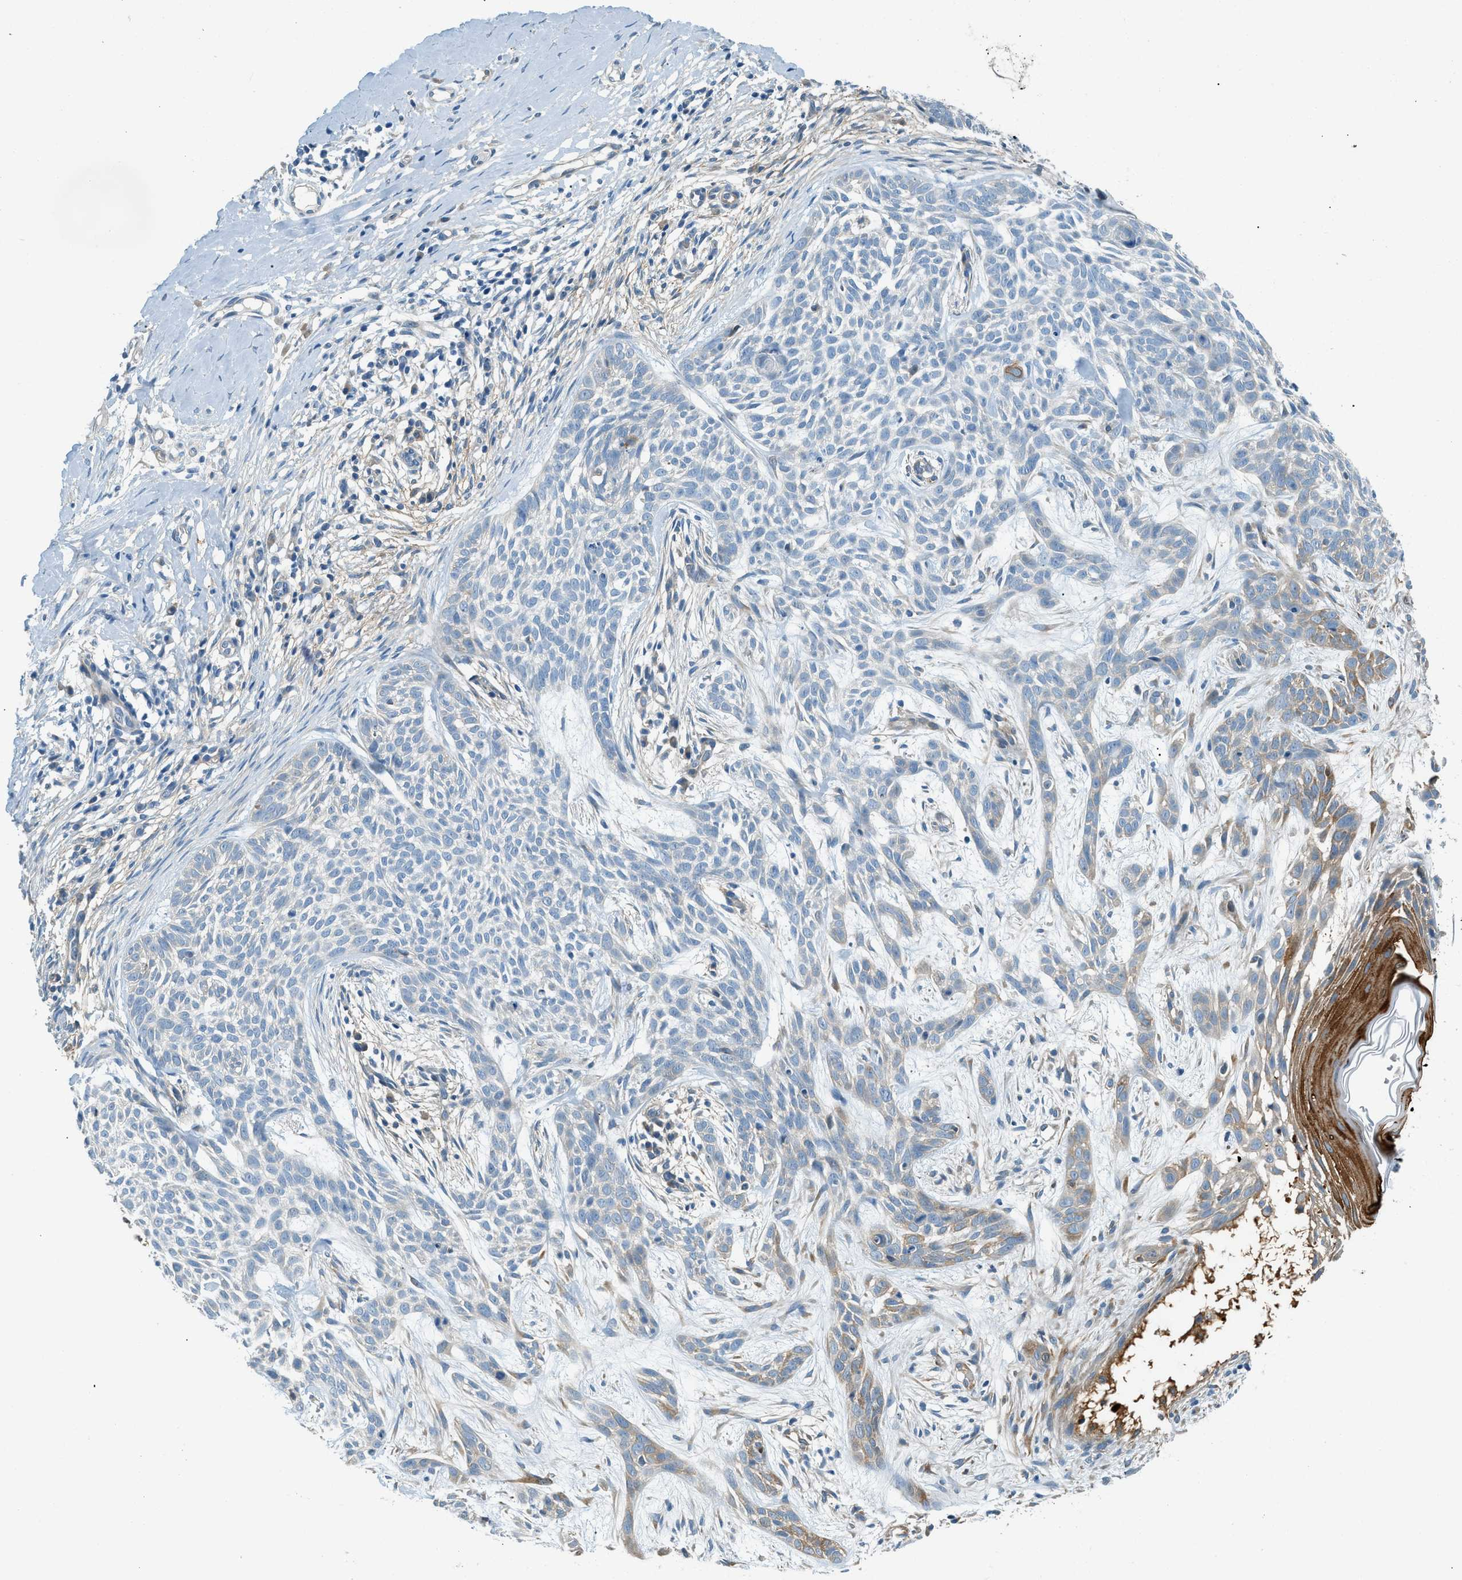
{"staining": {"intensity": "negative", "quantity": "none", "location": "none"}, "tissue": "skin cancer", "cell_type": "Tumor cells", "image_type": "cancer", "snomed": [{"axis": "morphology", "description": "Basal cell carcinoma"}, {"axis": "topography", "description": "Skin"}], "caption": "A high-resolution image shows immunohistochemistry (IHC) staining of basal cell carcinoma (skin), which reveals no significant expression in tumor cells. (DAB (3,3'-diaminobenzidine) immunohistochemistry (IHC) visualized using brightfield microscopy, high magnification).", "gene": "ZNF367", "patient": {"sex": "female", "age": 59}}